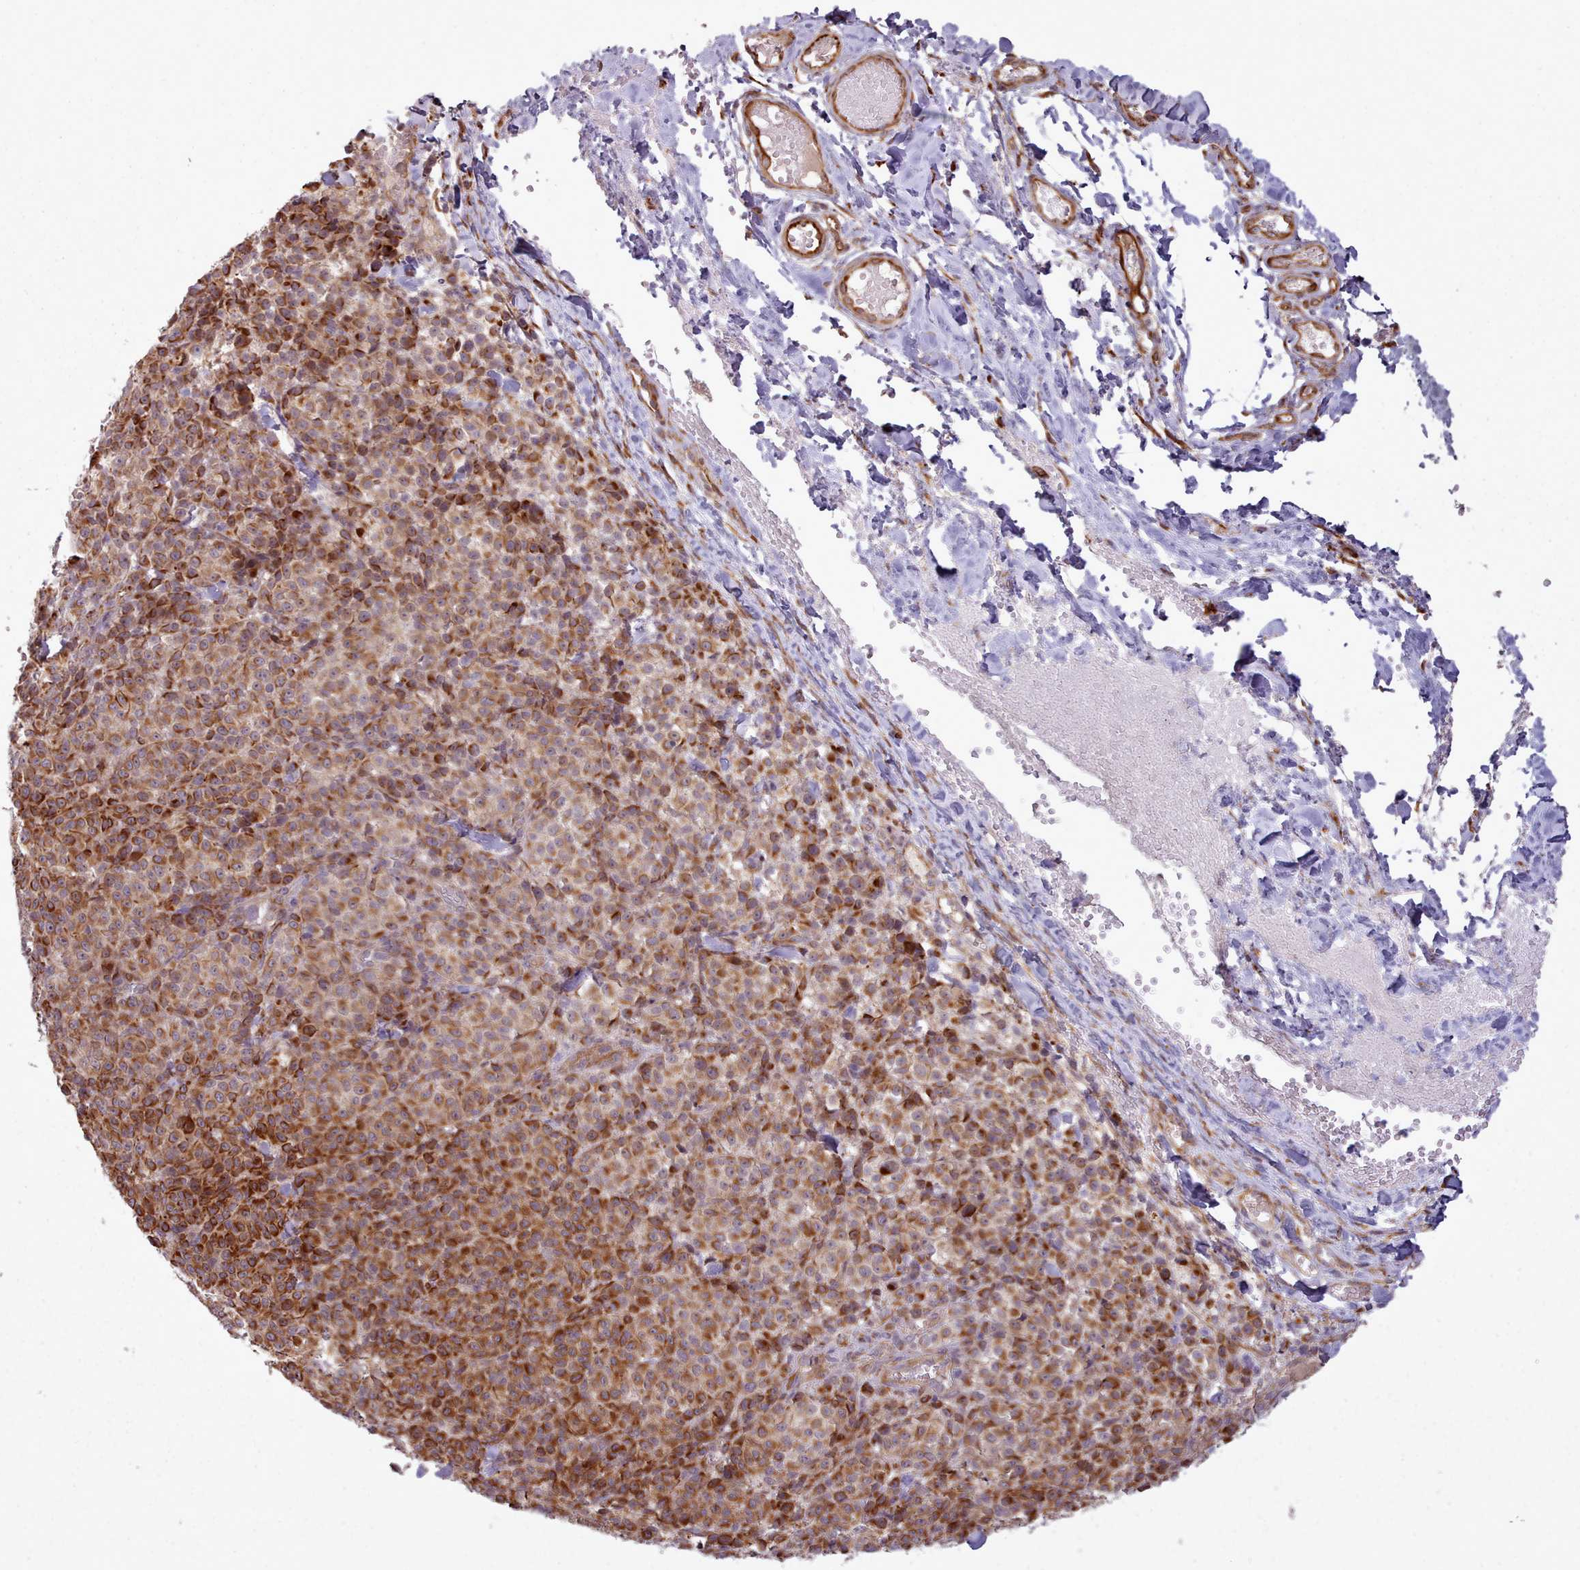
{"staining": {"intensity": "strong", "quantity": "25%-75%", "location": "cytoplasmic/membranous"}, "tissue": "melanoma", "cell_type": "Tumor cells", "image_type": "cancer", "snomed": [{"axis": "morphology", "description": "Normal tissue, NOS"}, {"axis": "morphology", "description": "Malignant melanoma, NOS"}, {"axis": "topography", "description": "Skin"}], "caption": "Immunohistochemistry (IHC) (DAB) staining of human melanoma reveals strong cytoplasmic/membranous protein staining in about 25%-75% of tumor cells.", "gene": "GBGT1", "patient": {"sex": "female", "age": 34}}